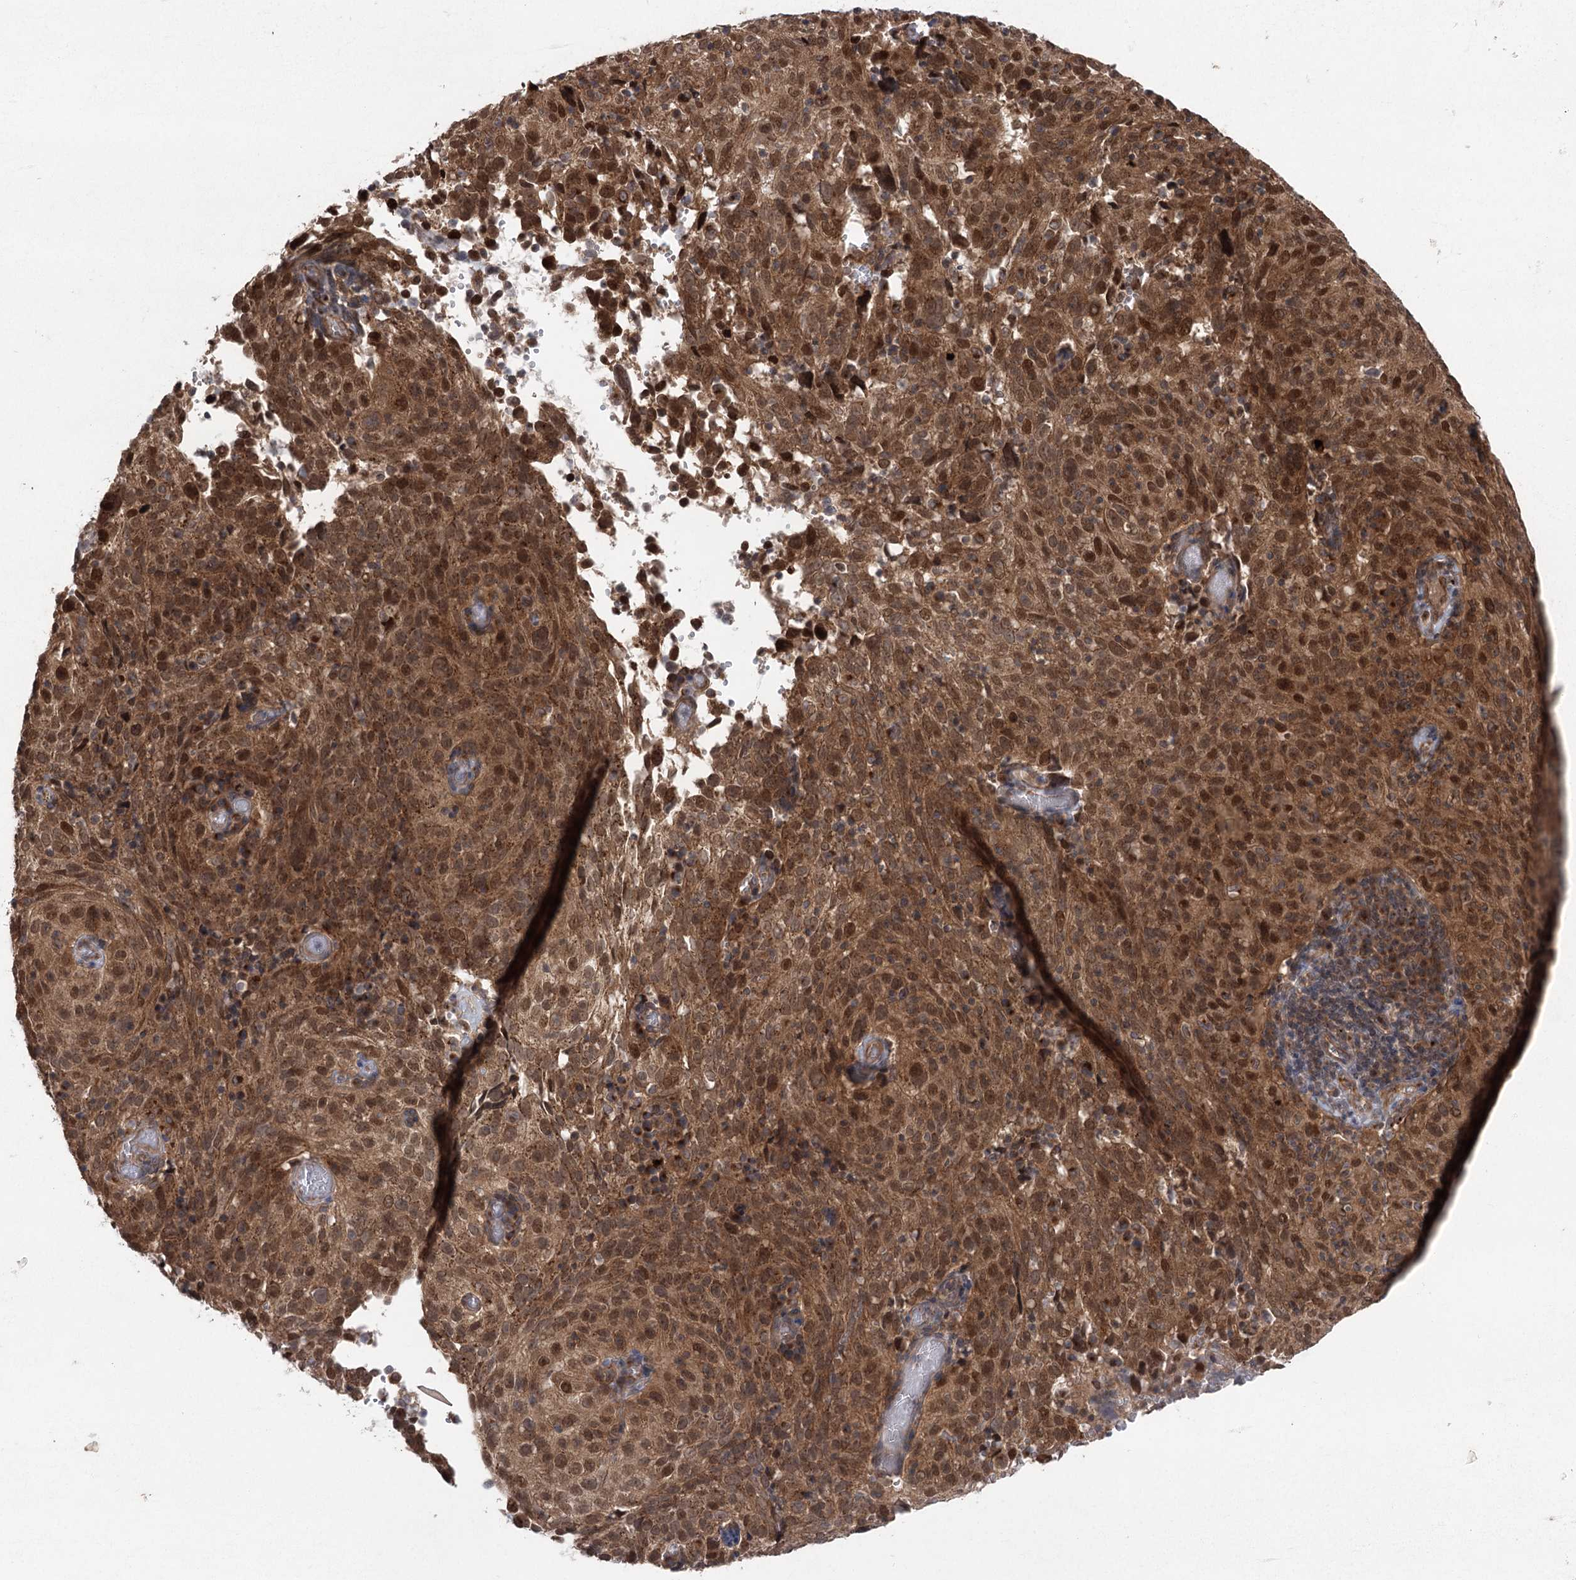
{"staining": {"intensity": "moderate", "quantity": ">75%", "location": "cytoplasmic/membranous,nuclear"}, "tissue": "cervical cancer", "cell_type": "Tumor cells", "image_type": "cancer", "snomed": [{"axis": "morphology", "description": "Squamous cell carcinoma, NOS"}, {"axis": "topography", "description": "Cervix"}], "caption": "Immunohistochemistry of human cervical cancer displays medium levels of moderate cytoplasmic/membranous and nuclear staining in approximately >75% of tumor cells.", "gene": "METTL24", "patient": {"sex": "female", "age": 31}}